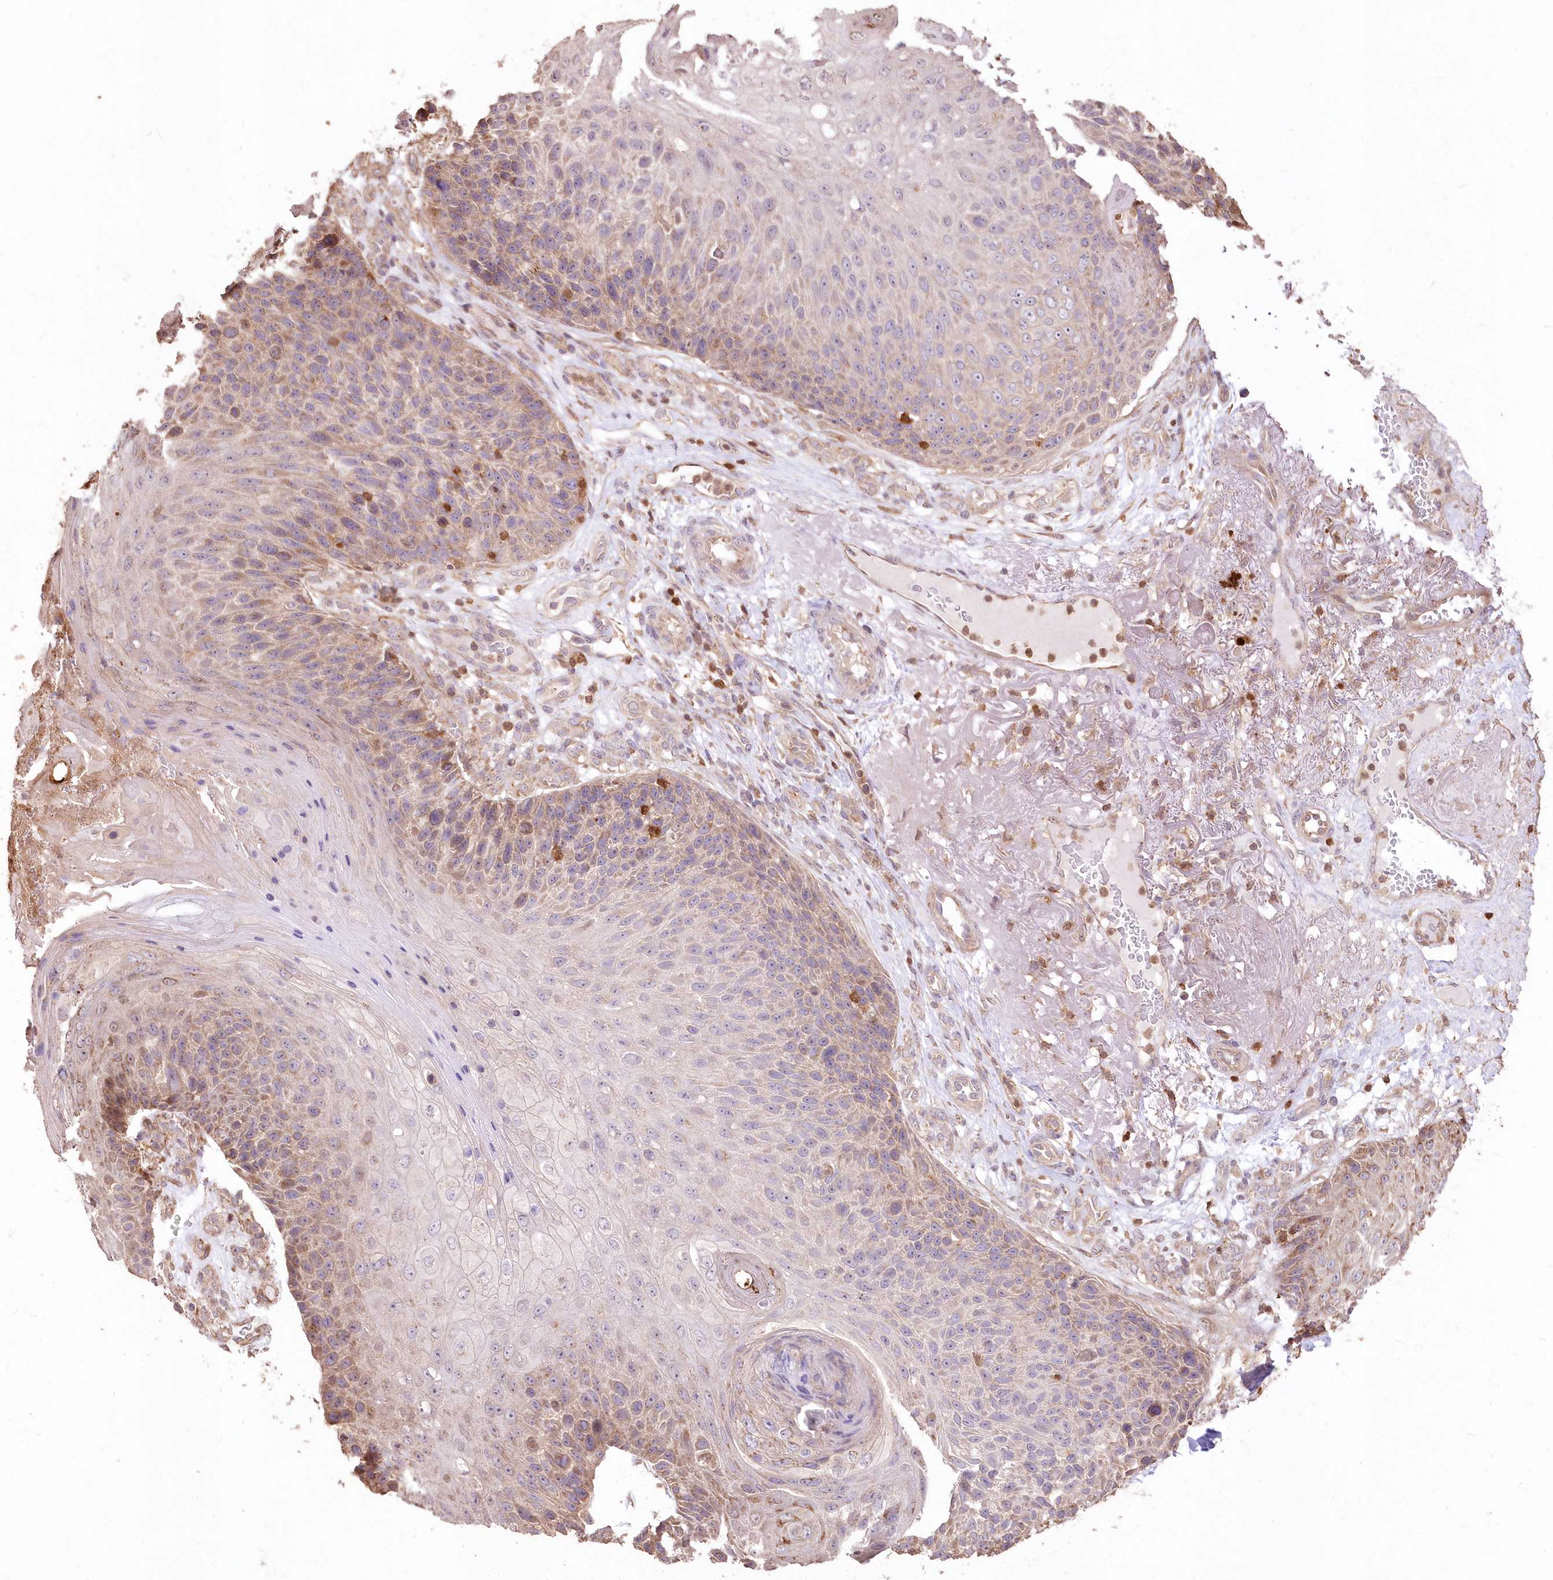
{"staining": {"intensity": "weak", "quantity": "25%-75%", "location": "cytoplasmic/membranous"}, "tissue": "skin cancer", "cell_type": "Tumor cells", "image_type": "cancer", "snomed": [{"axis": "morphology", "description": "Squamous cell carcinoma, NOS"}, {"axis": "topography", "description": "Skin"}], "caption": "Brown immunohistochemical staining in human skin cancer (squamous cell carcinoma) reveals weak cytoplasmic/membranous expression in approximately 25%-75% of tumor cells. Using DAB (3,3'-diaminobenzidine) (brown) and hematoxylin (blue) stains, captured at high magnification using brightfield microscopy.", "gene": "STK17B", "patient": {"sex": "female", "age": 88}}